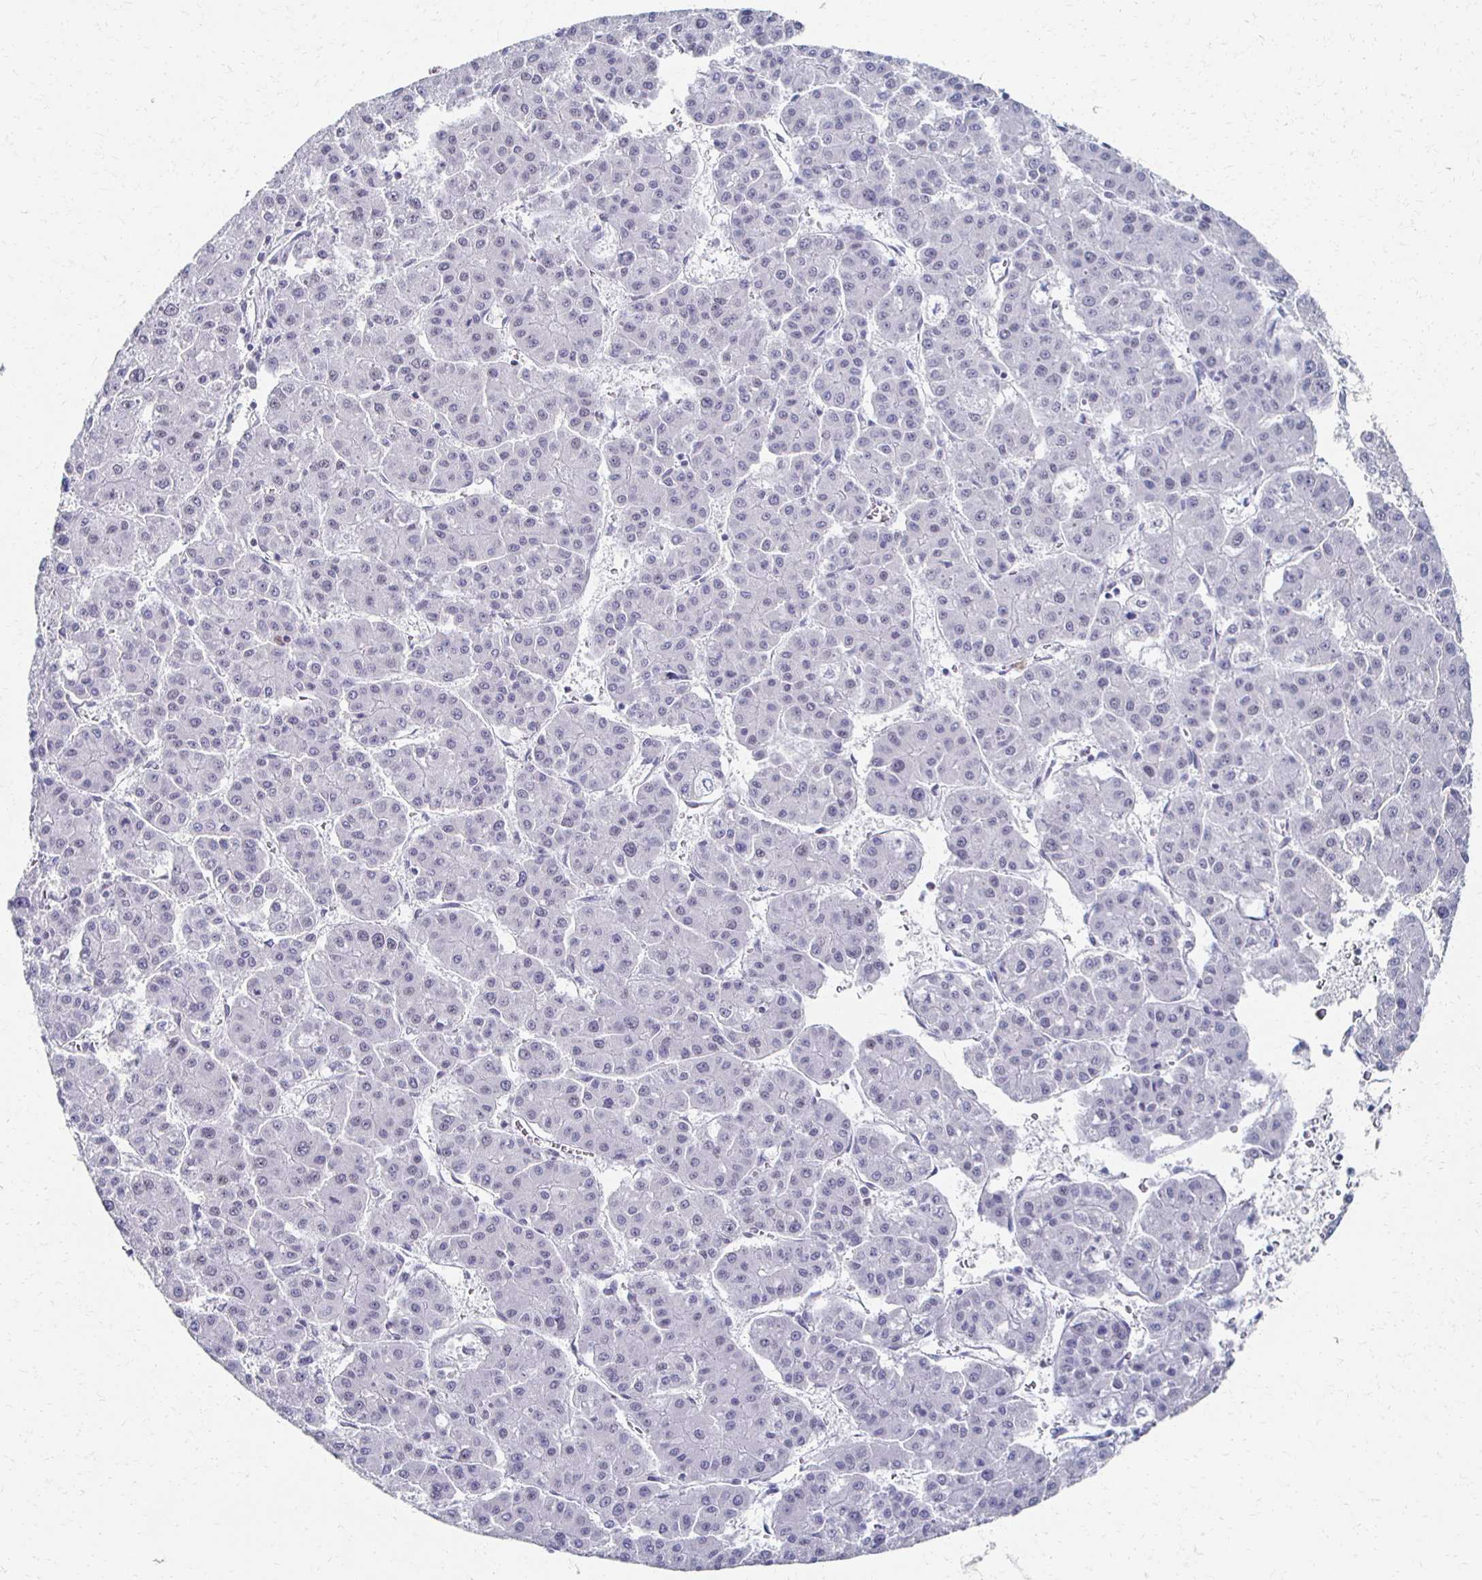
{"staining": {"intensity": "negative", "quantity": "none", "location": "none"}, "tissue": "liver cancer", "cell_type": "Tumor cells", "image_type": "cancer", "snomed": [{"axis": "morphology", "description": "Carcinoma, Hepatocellular, NOS"}, {"axis": "topography", "description": "Liver"}], "caption": "Immunohistochemistry (IHC) micrograph of liver cancer stained for a protein (brown), which exhibits no expression in tumor cells.", "gene": "CXCR2", "patient": {"sex": "male", "age": 73}}